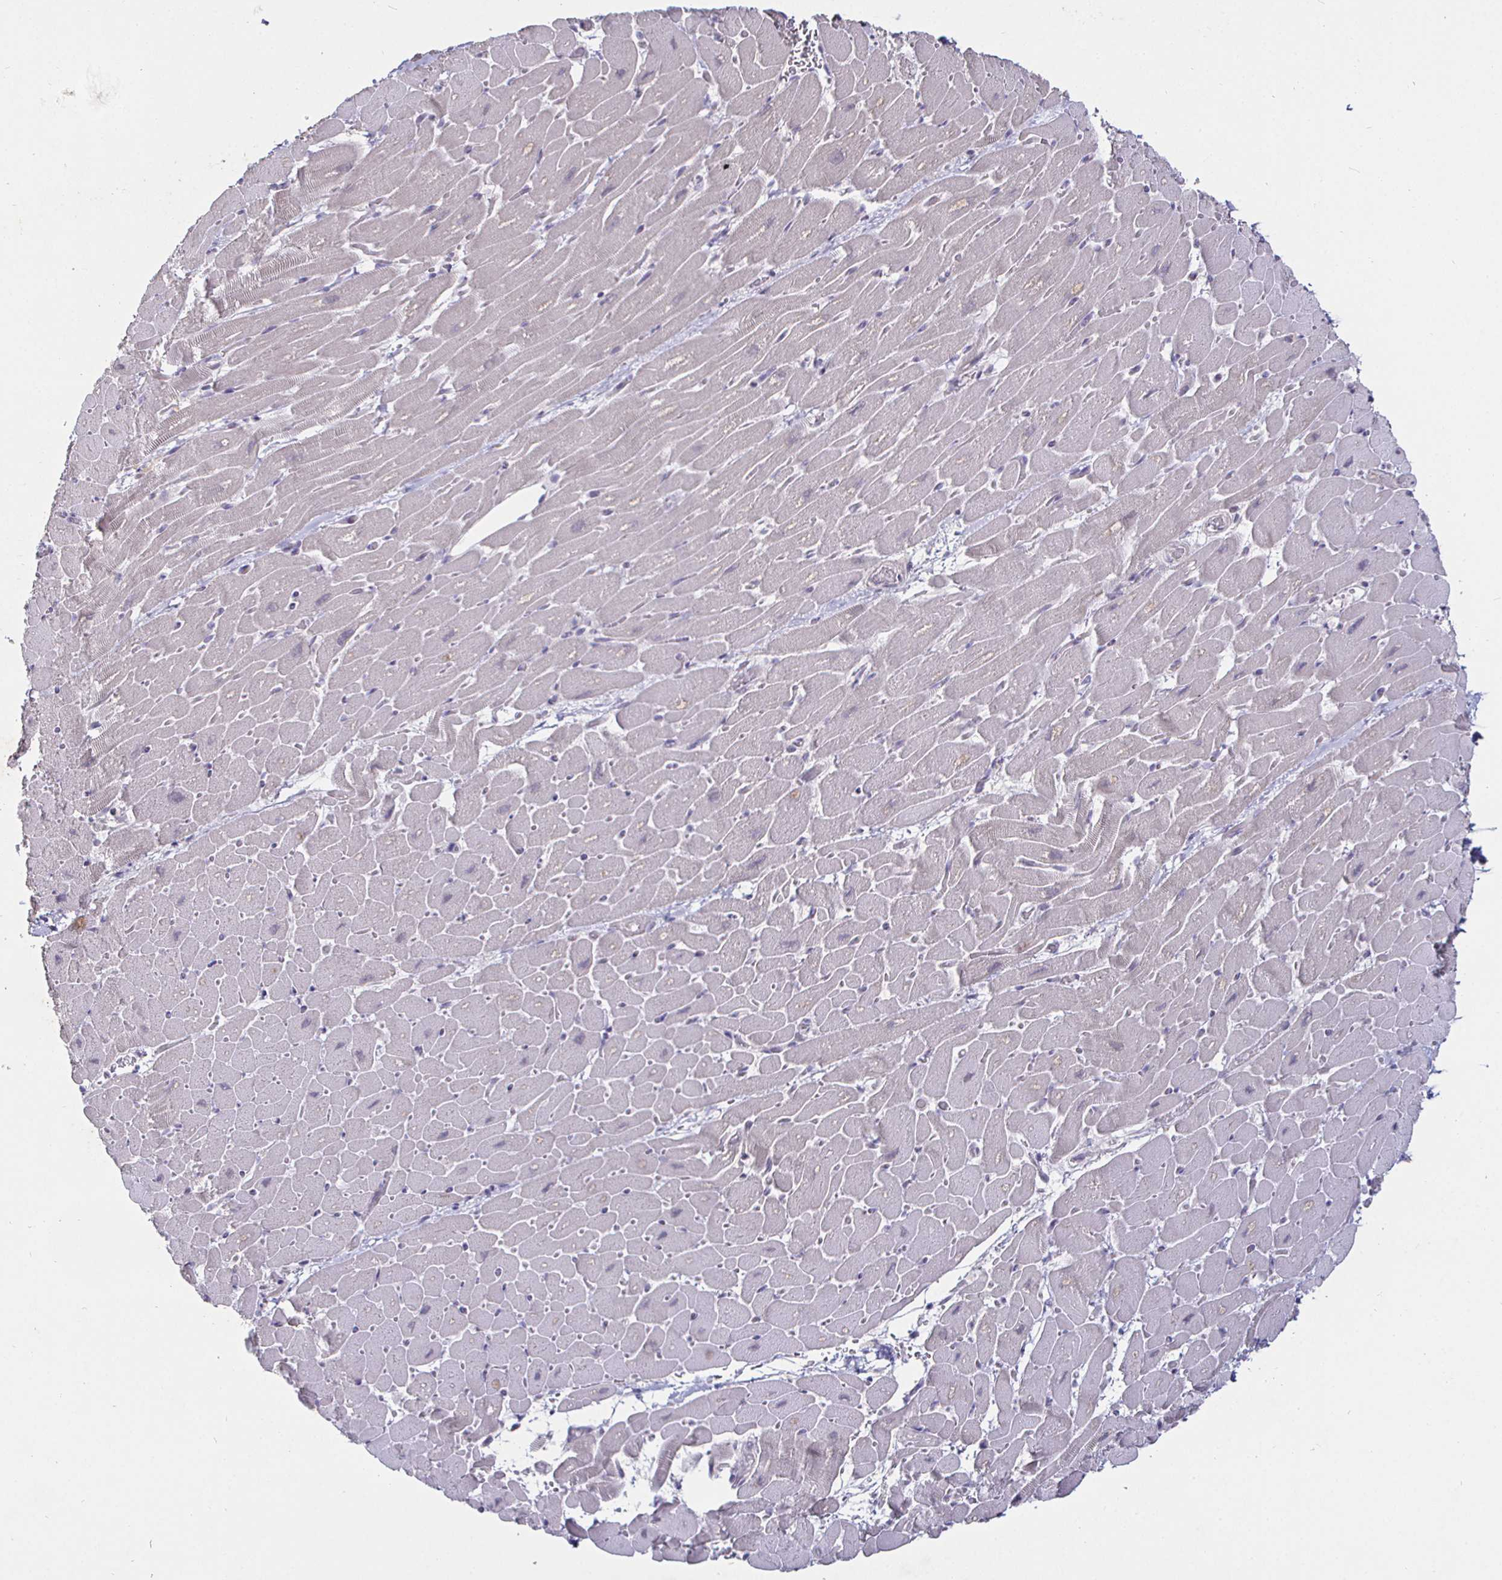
{"staining": {"intensity": "negative", "quantity": "none", "location": "none"}, "tissue": "heart muscle", "cell_type": "Cardiomyocytes", "image_type": "normal", "snomed": [{"axis": "morphology", "description": "Normal tissue, NOS"}, {"axis": "topography", "description": "Heart"}], "caption": "Human heart muscle stained for a protein using IHC displays no expression in cardiomyocytes.", "gene": "MLH1", "patient": {"sex": "male", "age": 37}}